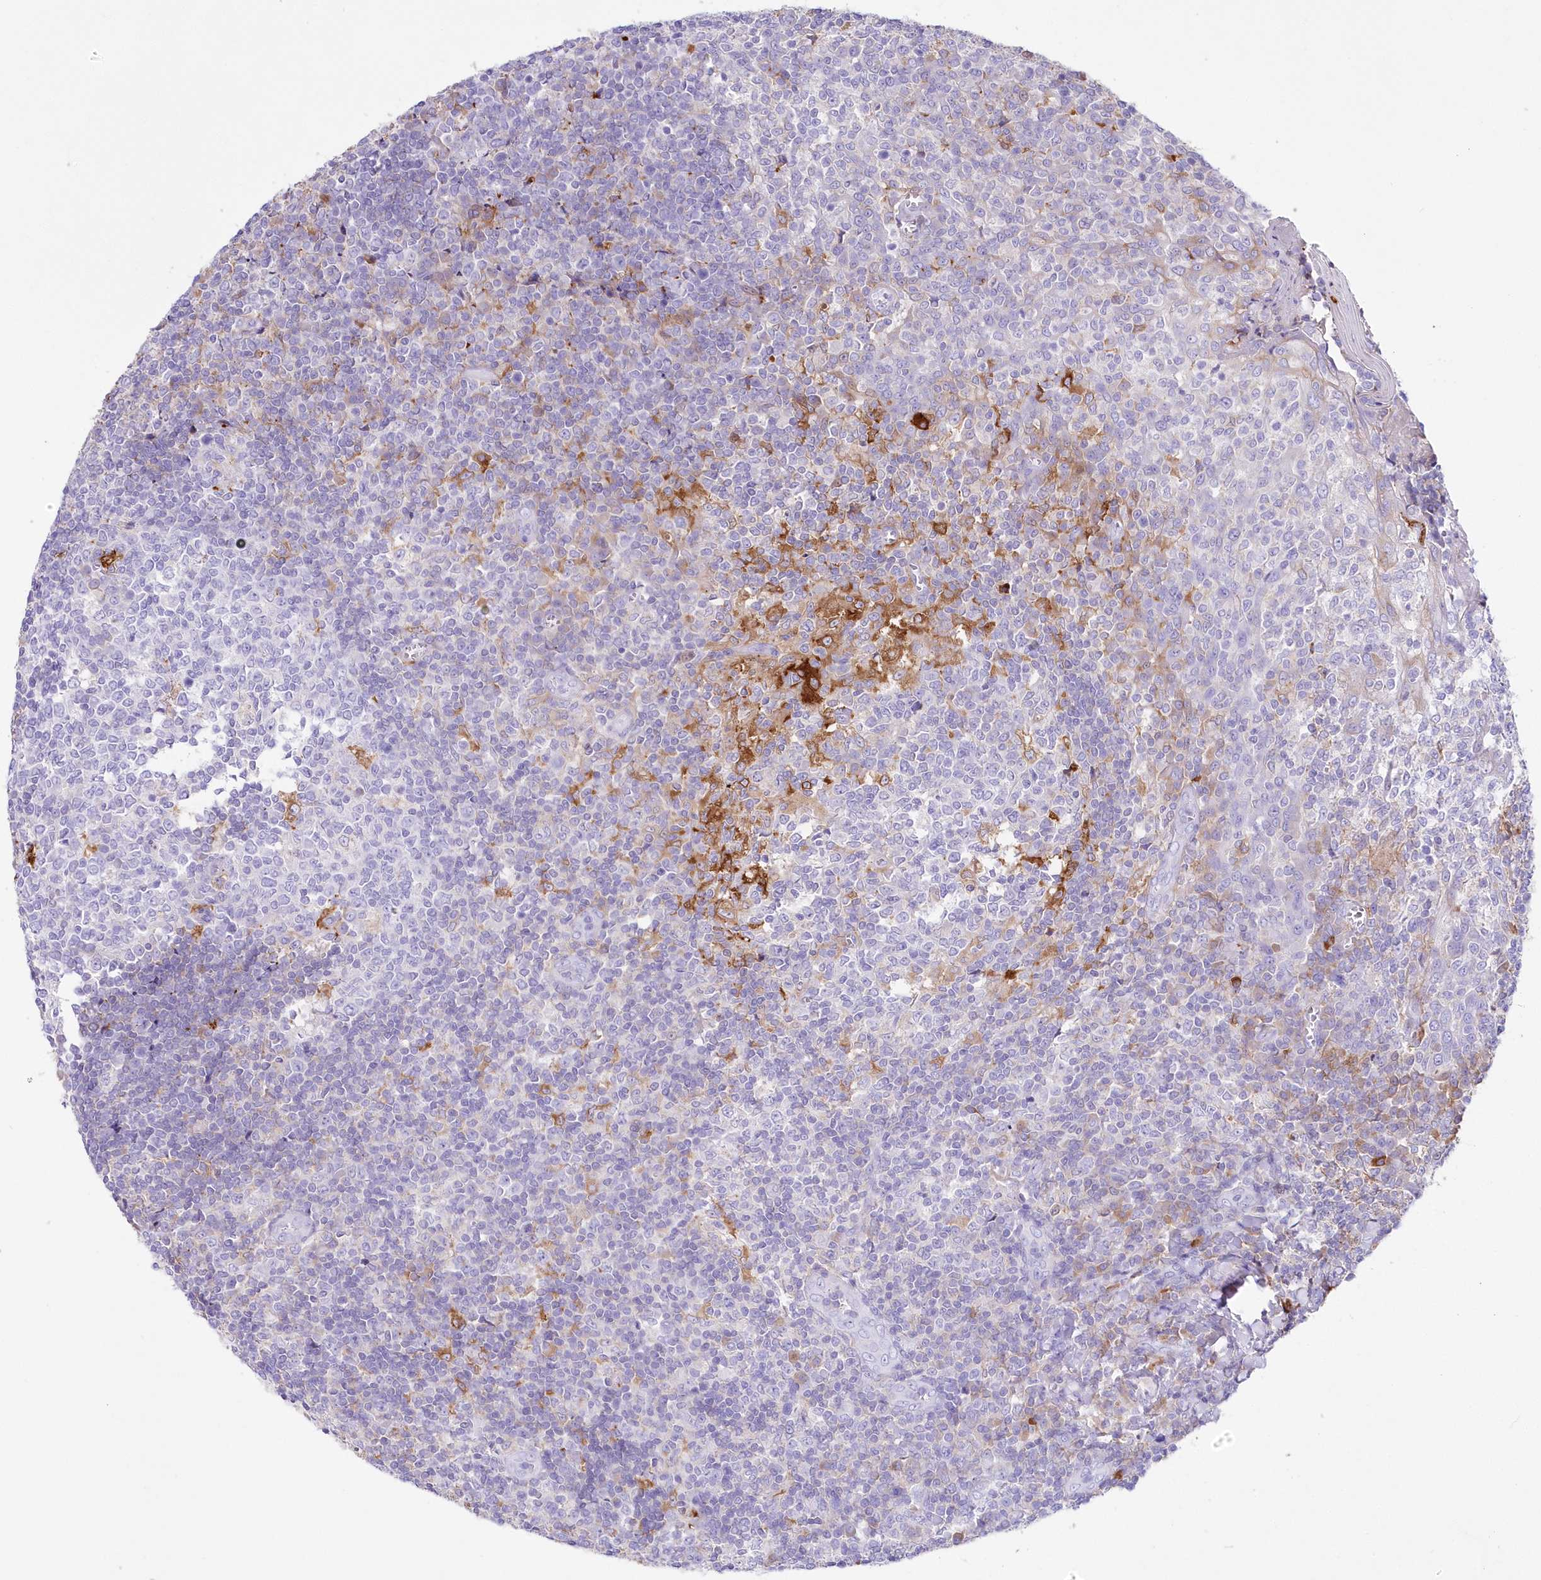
{"staining": {"intensity": "strong", "quantity": "<25%", "location": "cytoplasmic/membranous"}, "tissue": "tonsil", "cell_type": "Germinal center cells", "image_type": "normal", "snomed": [{"axis": "morphology", "description": "Normal tissue, NOS"}, {"axis": "topography", "description": "Tonsil"}], "caption": "Tonsil stained with DAB (3,3'-diaminobenzidine) immunohistochemistry reveals medium levels of strong cytoplasmic/membranous positivity in approximately <25% of germinal center cells.", "gene": "DNAJC19", "patient": {"sex": "female", "age": 19}}